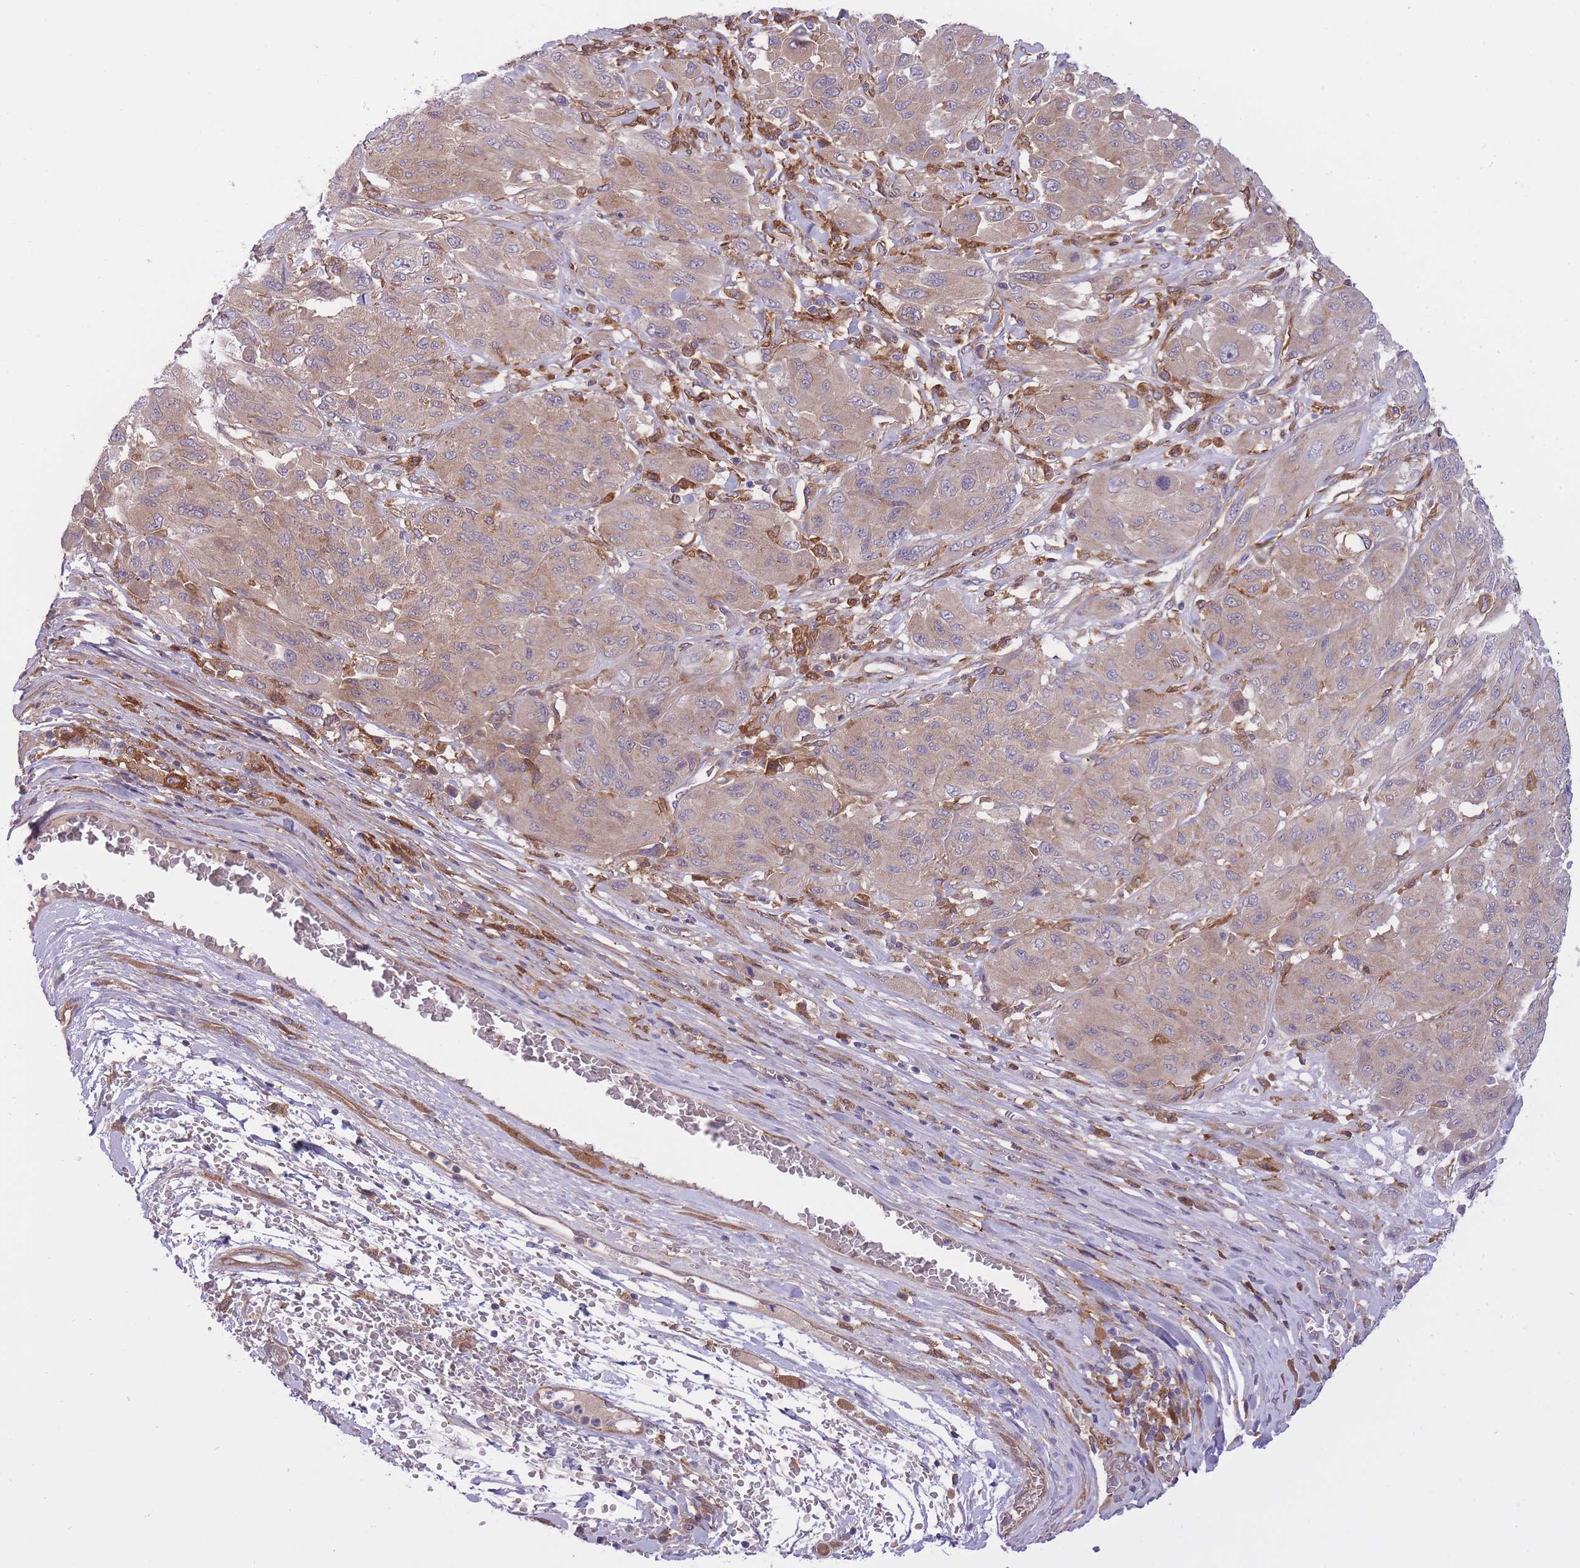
{"staining": {"intensity": "weak", "quantity": ">75%", "location": "cytoplasmic/membranous"}, "tissue": "melanoma", "cell_type": "Tumor cells", "image_type": "cancer", "snomed": [{"axis": "morphology", "description": "Malignant melanoma, NOS"}, {"axis": "topography", "description": "Skin"}], "caption": "Immunohistochemical staining of human malignant melanoma exhibits low levels of weak cytoplasmic/membranous expression in approximately >75% of tumor cells. The protein is shown in brown color, while the nuclei are stained blue.", "gene": "CRYGN", "patient": {"sex": "female", "age": 91}}